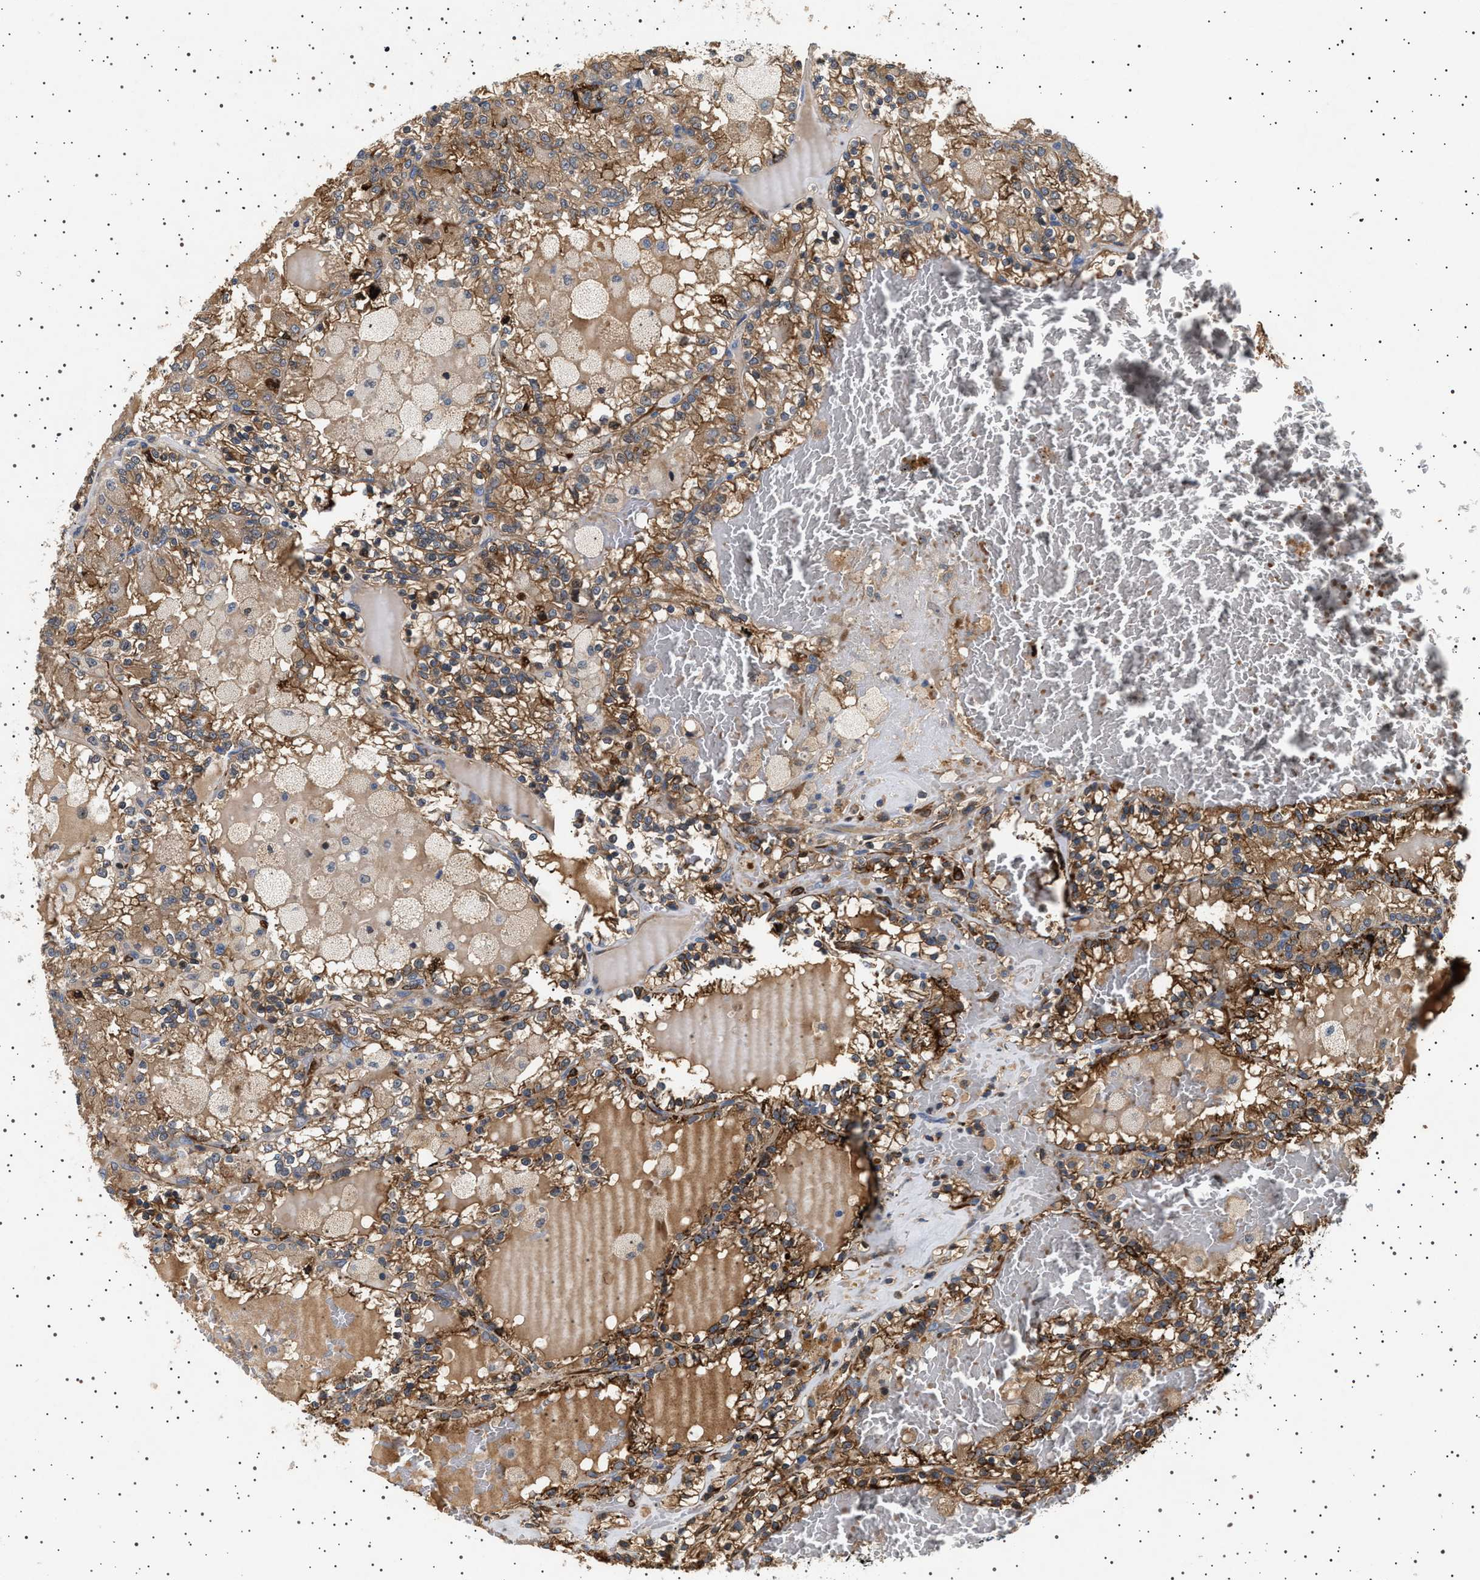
{"staining": {"intensity": "moderate", "quantity": ">75%", "location": "cytoplasmic/membranous"}, "tissue": "renal cancer", "cell_type": "Tumor cells", "image_type": "cancer", "snomed": [{"axis": "morphology", "description": "Adenocarcinoma, NOS"}, {"axis": "topography", "description": "Kidney"}], "caption": "Immunohistochemistry (IHC) micrograph of neoplastic tissue: adenocarcinoma (renal) stained using immunohistochemistry displays medium levels of moderate protein expression localized specifically in the cytoplasmic/membranous of tumor cells, appearing as a cytoplasmic/membranous brown color.", "gene": "GUCY1B1", "patient": {"sex": "female", "age": 56}}